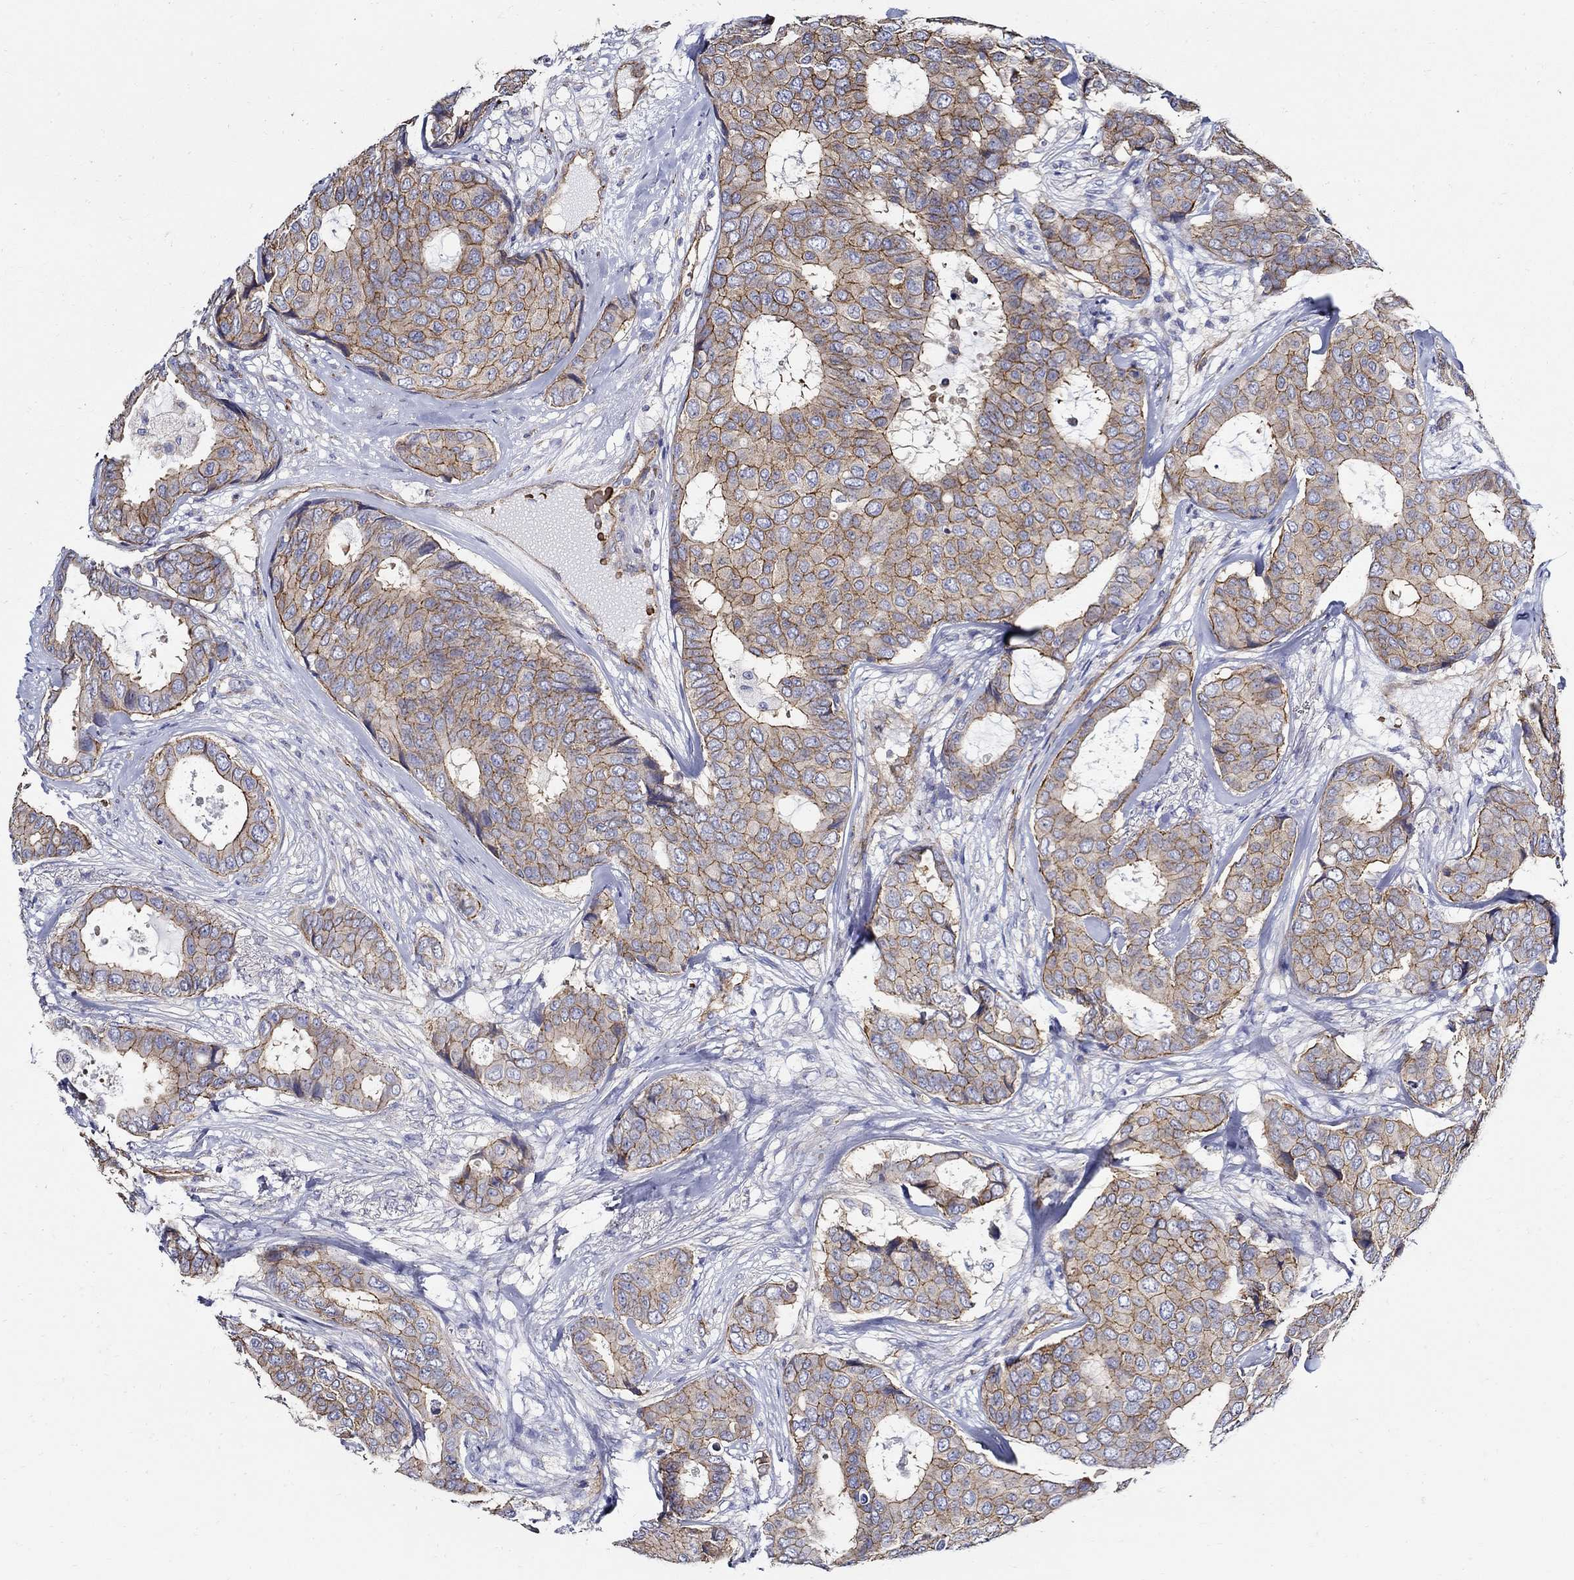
{"staining": {"intensity": "strong", "quantity": "25%-75%", "location": "cytoplasmic/membranous"}, "tissue": "breast cancer", "cell_type": "Tumor cells", "image_type": "cancer", "snomed": [{"axis": "morphology", "description": "Duct carcinoma"}, {"axis": "topography", "description": "Breast"}], "caption": "About 25%-75% of tumor cells in breast cancer (intraductal carcinoma) reveal strong cytoplasmic/membranous protein positivity as visualized by brown immunohistochemical staining.", "gene": "APBB3", "patient": {"sex": "female", "age": 75}}